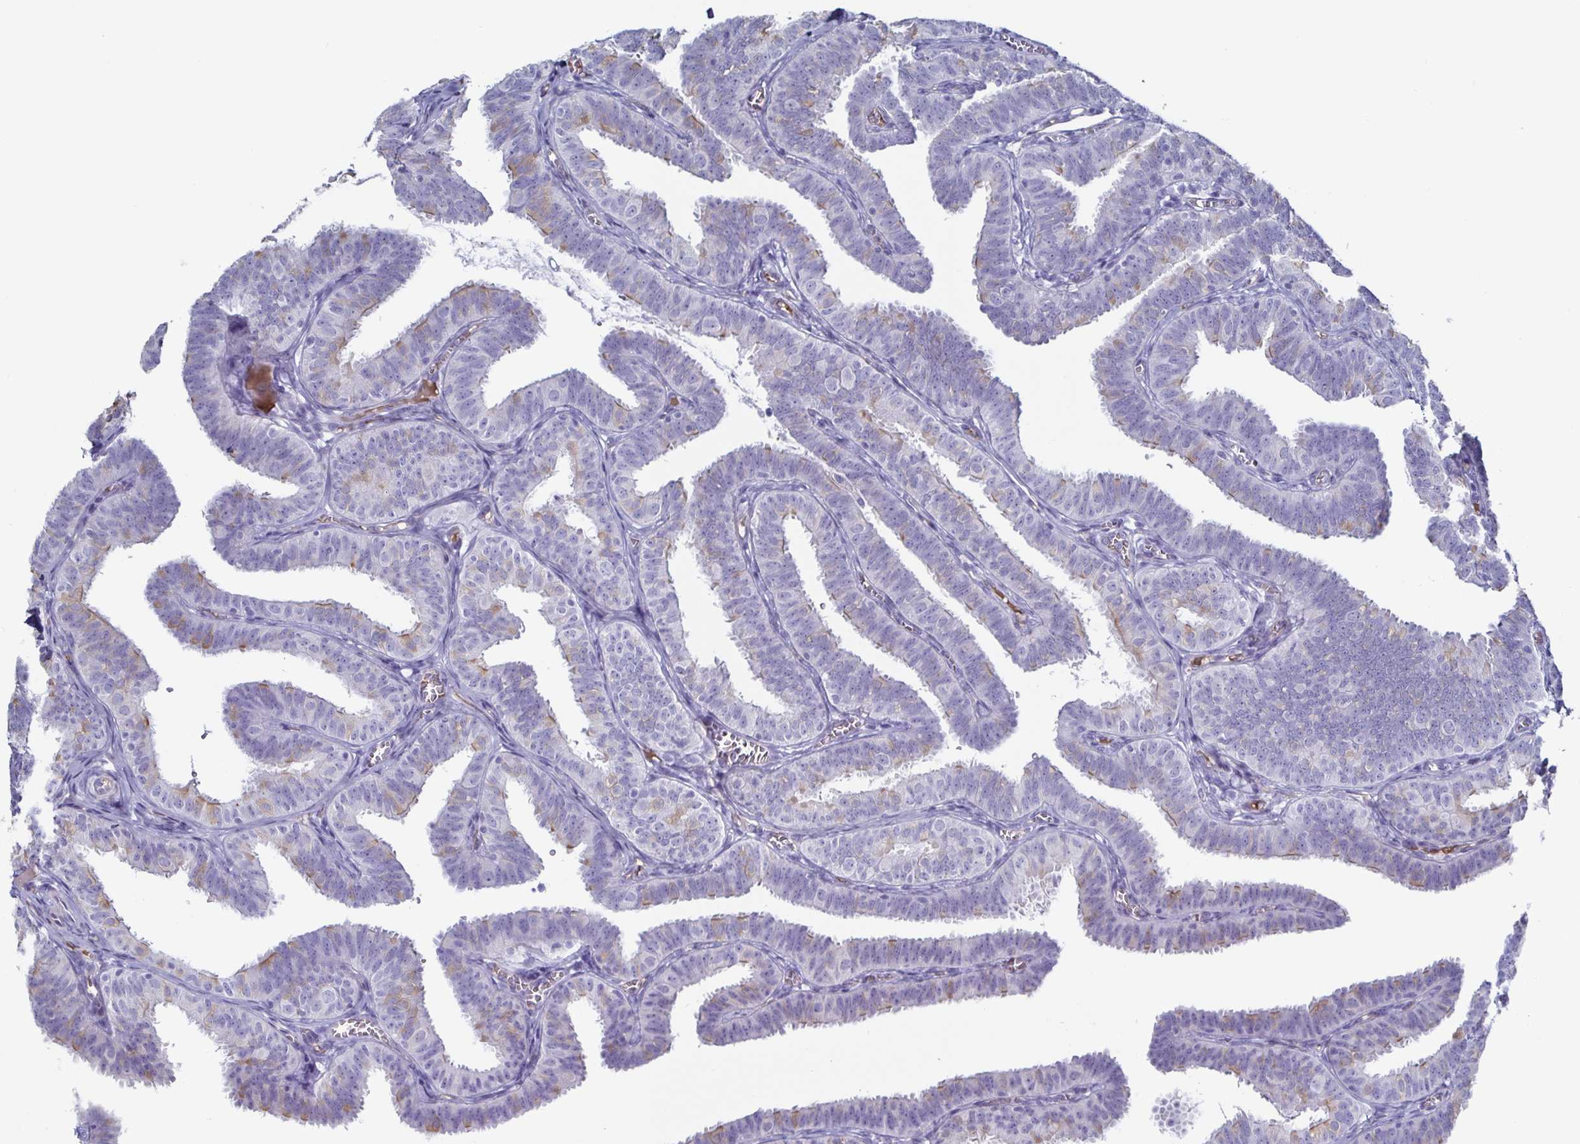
{"staining": {"intensity": "weak", "quantity": "25%-75%", "location": "cytoplasmic/membranous"}, "tissue": "fallopian tube", "cell_type": "Glandular cells", "image_type": "normal", "snomed": [{"axis": "morphology", "description": "Normal tissue, NOS"}, {"axis": "topography", "description": "Fallopian tube"}], "caption": "A low amount of weak cytoplasmic/membranous staining is identified in approximately 25%-75% of glandular cells in unremarkable fallopian tube. Using DAB (brown) and hematoxylin (blue) stains, captured at high magnification using brightfield microscopy.", "gene": "ACSBG2", "patient": {"sex": "female", "age": 25}}